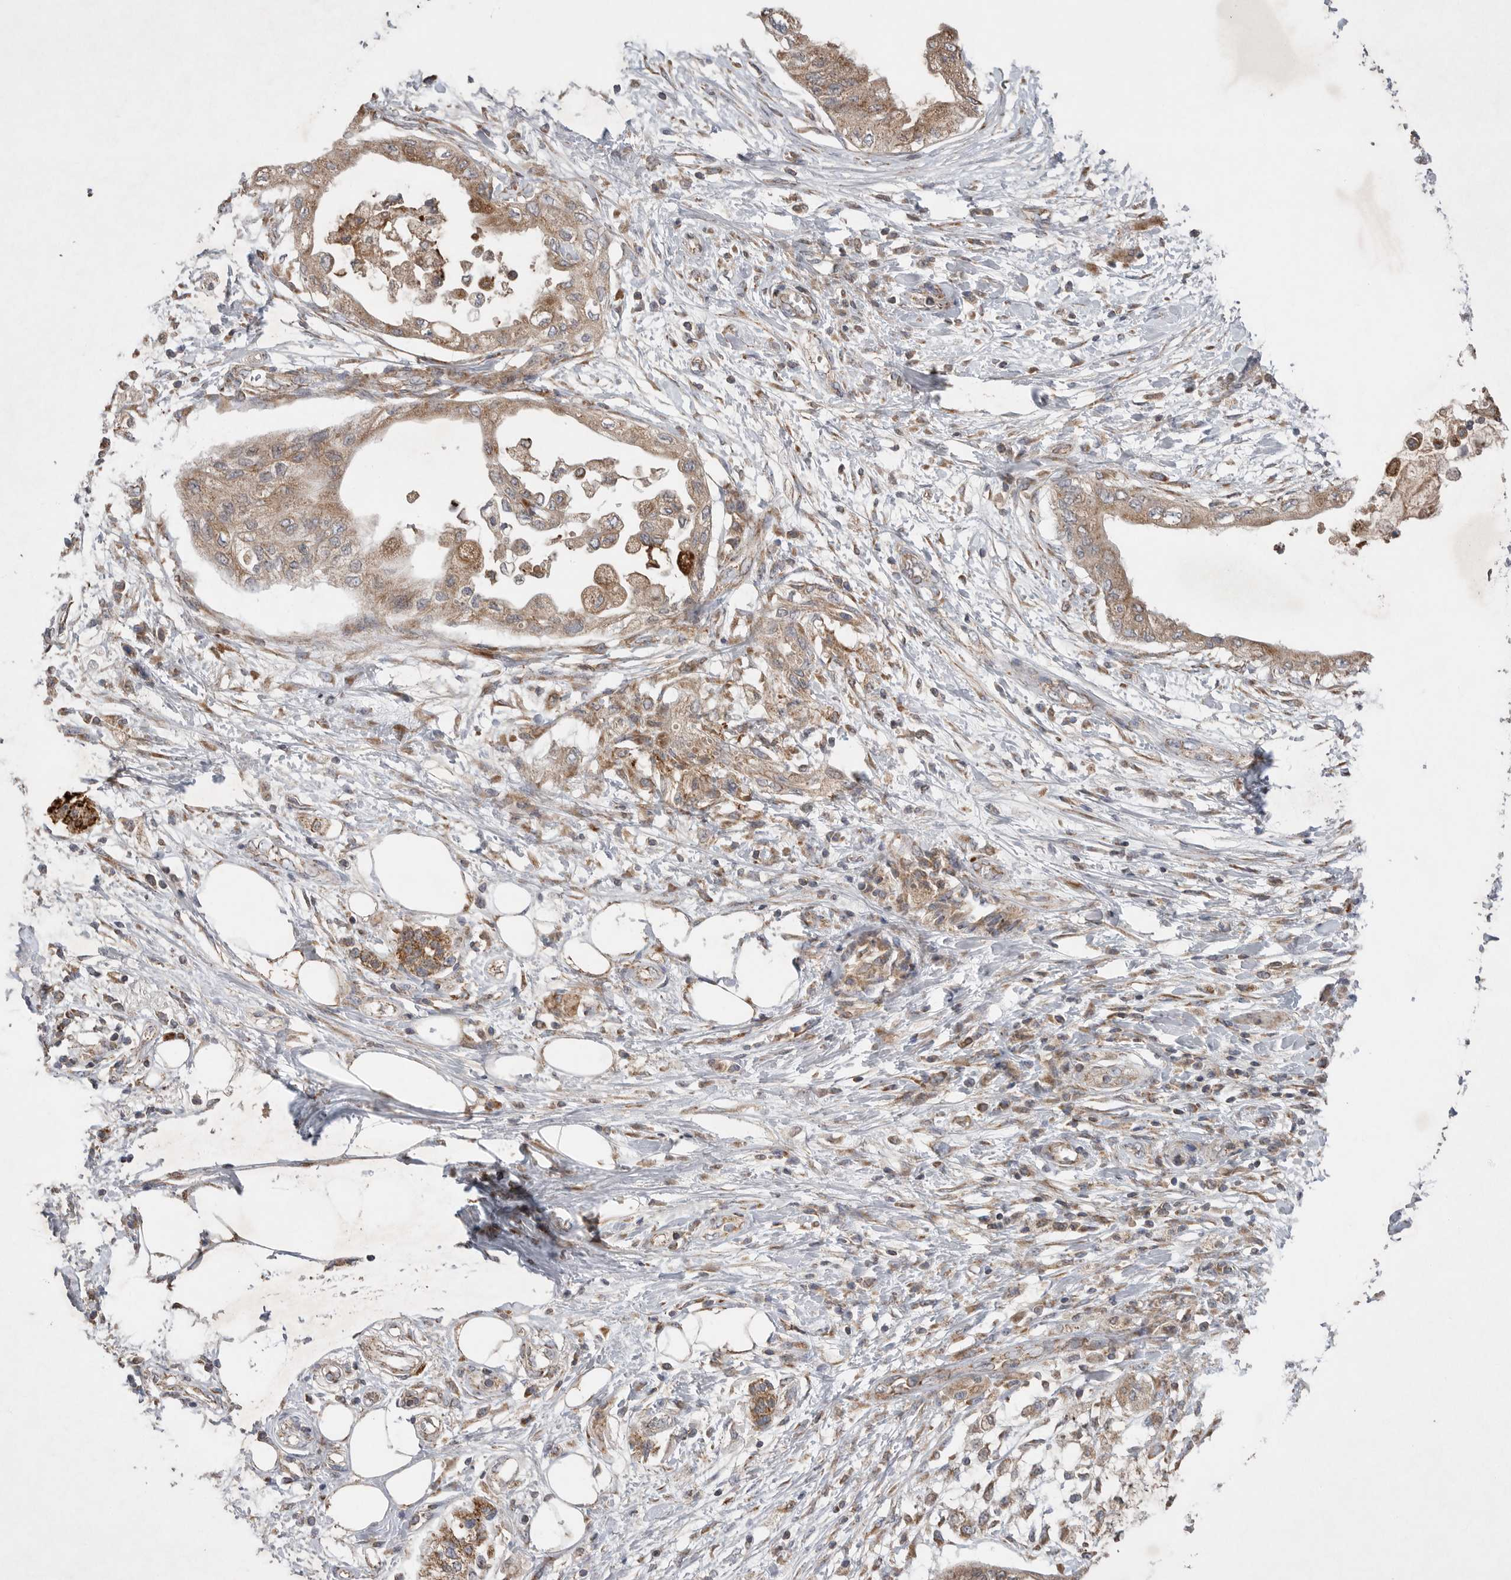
{"staining": {"intensity": "moderate", "quantity": ">75%", "location": "cytoplasmic/membranous"}, "tissue": "pancreatic cancer", "cell_type": "Tumor cells", "image_type": "cancer", "snomed": [{"axis": "morphology", "description": "Normal tissue, NOS"}, {"axis": "morphology", "description": "Adenocarcinoma, NOS"}, {"axis": "topography", "description": "Pancreas"}, {"axis": "topography", "description": "Duodenum"}], "caption": "DAB (3,3'-diaminobenzidine) immunohistochemical staining of pancreatic cancer exhibits moderate cytoplasmic/membranous protein expression in about >75% of tumor cells.", "gene": "KIF21B", "patient": {"sex": "female", "age": 60}}